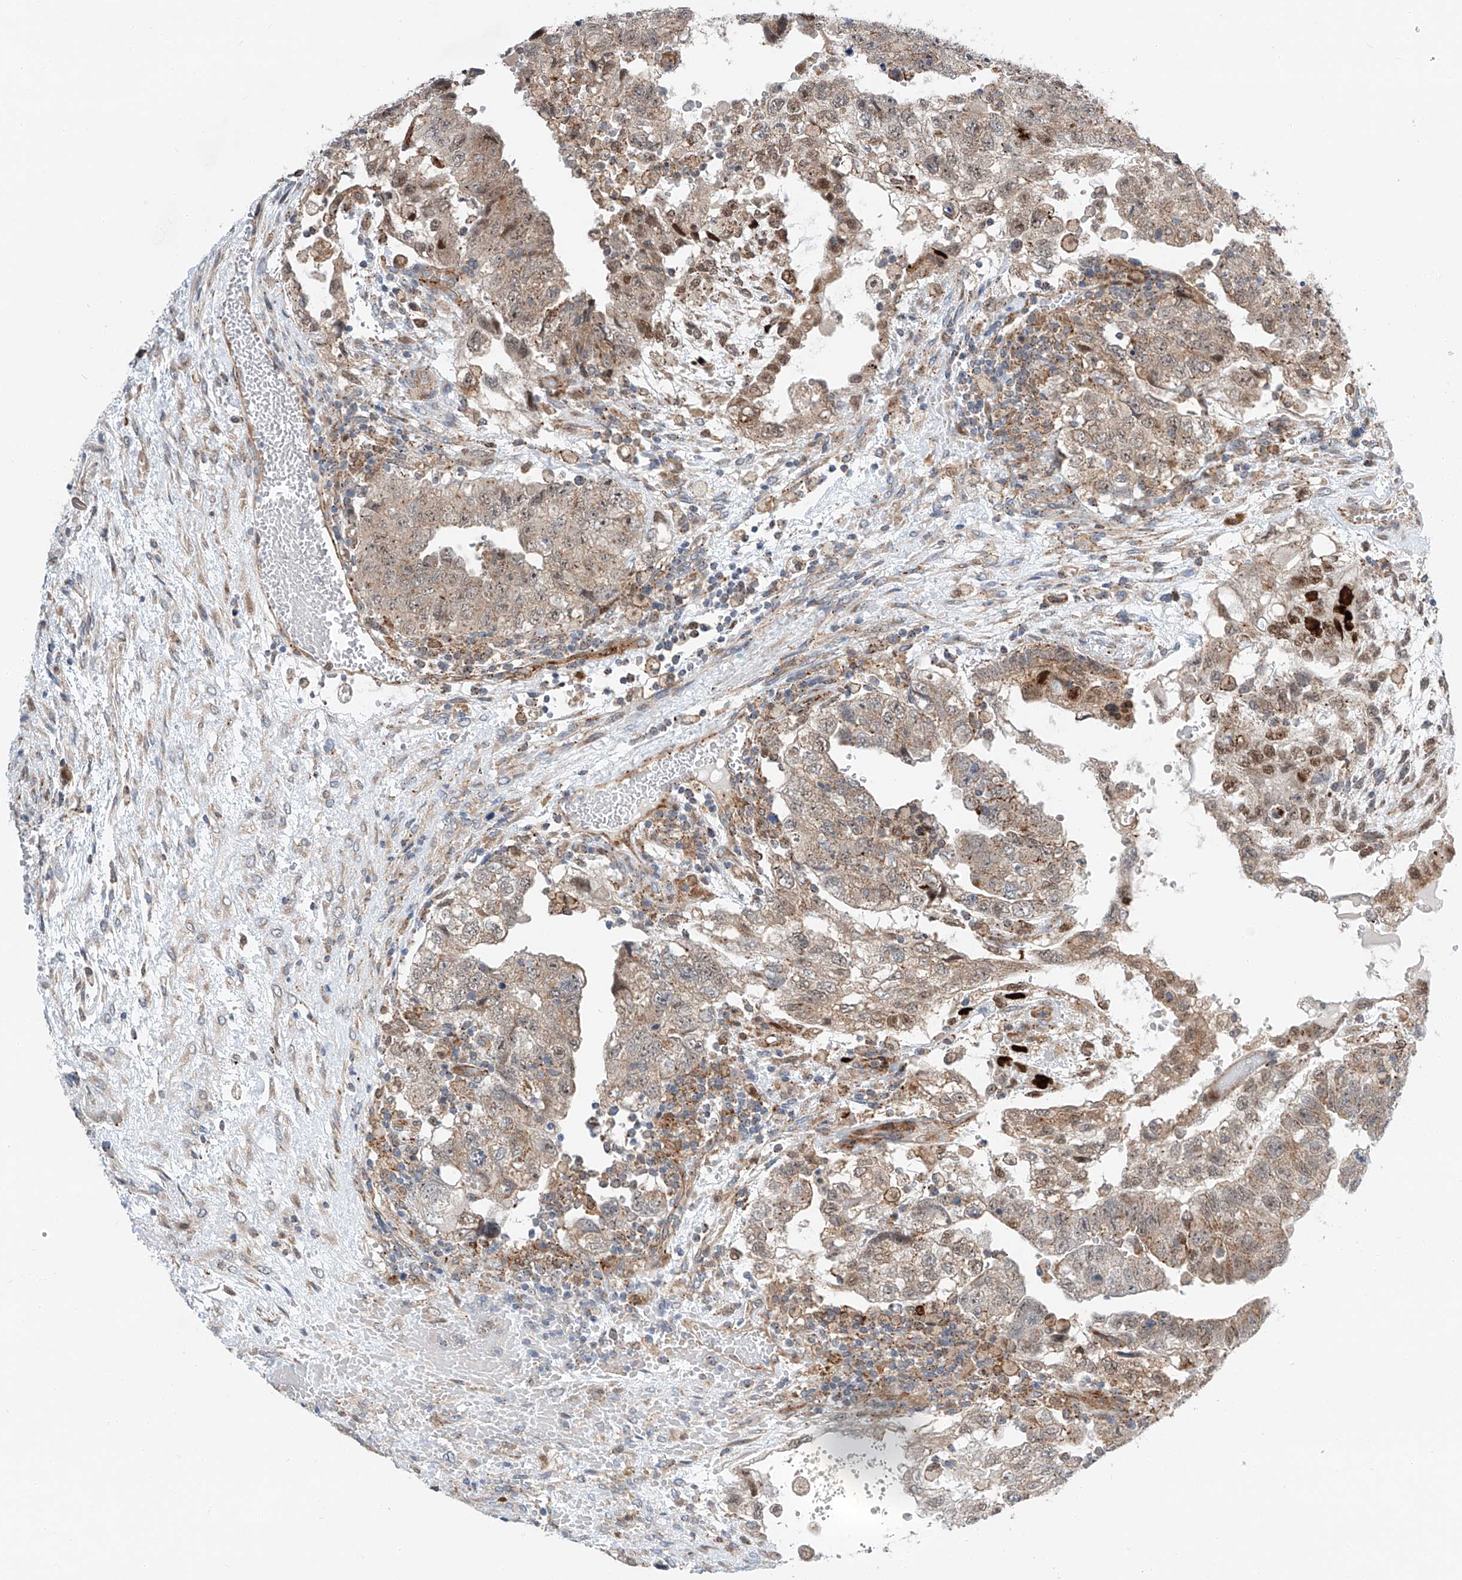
{"staining": {"intensity": "weak", "quantity": ">75%", "location": "cytoplasmic/membranous,nuclear"}, "tissue": "testis cancer", "cell_type": "Tumor cells", "image_type": "cancer", "snomed": [{"axis": "morphology", "description": "Carcinoma, Embryonal, NOS"}, {"axis": "topography", "description": "Testis"}], "caption": "Immunohistochemical staining of testis embryonal carcinoma exhibits low levels of weak cytoplasmic/membranous and nuclear positivity in about >75% of tumor cells.", "gene": "CLDND1", "patient": {"sex": "male", "age": 36}}